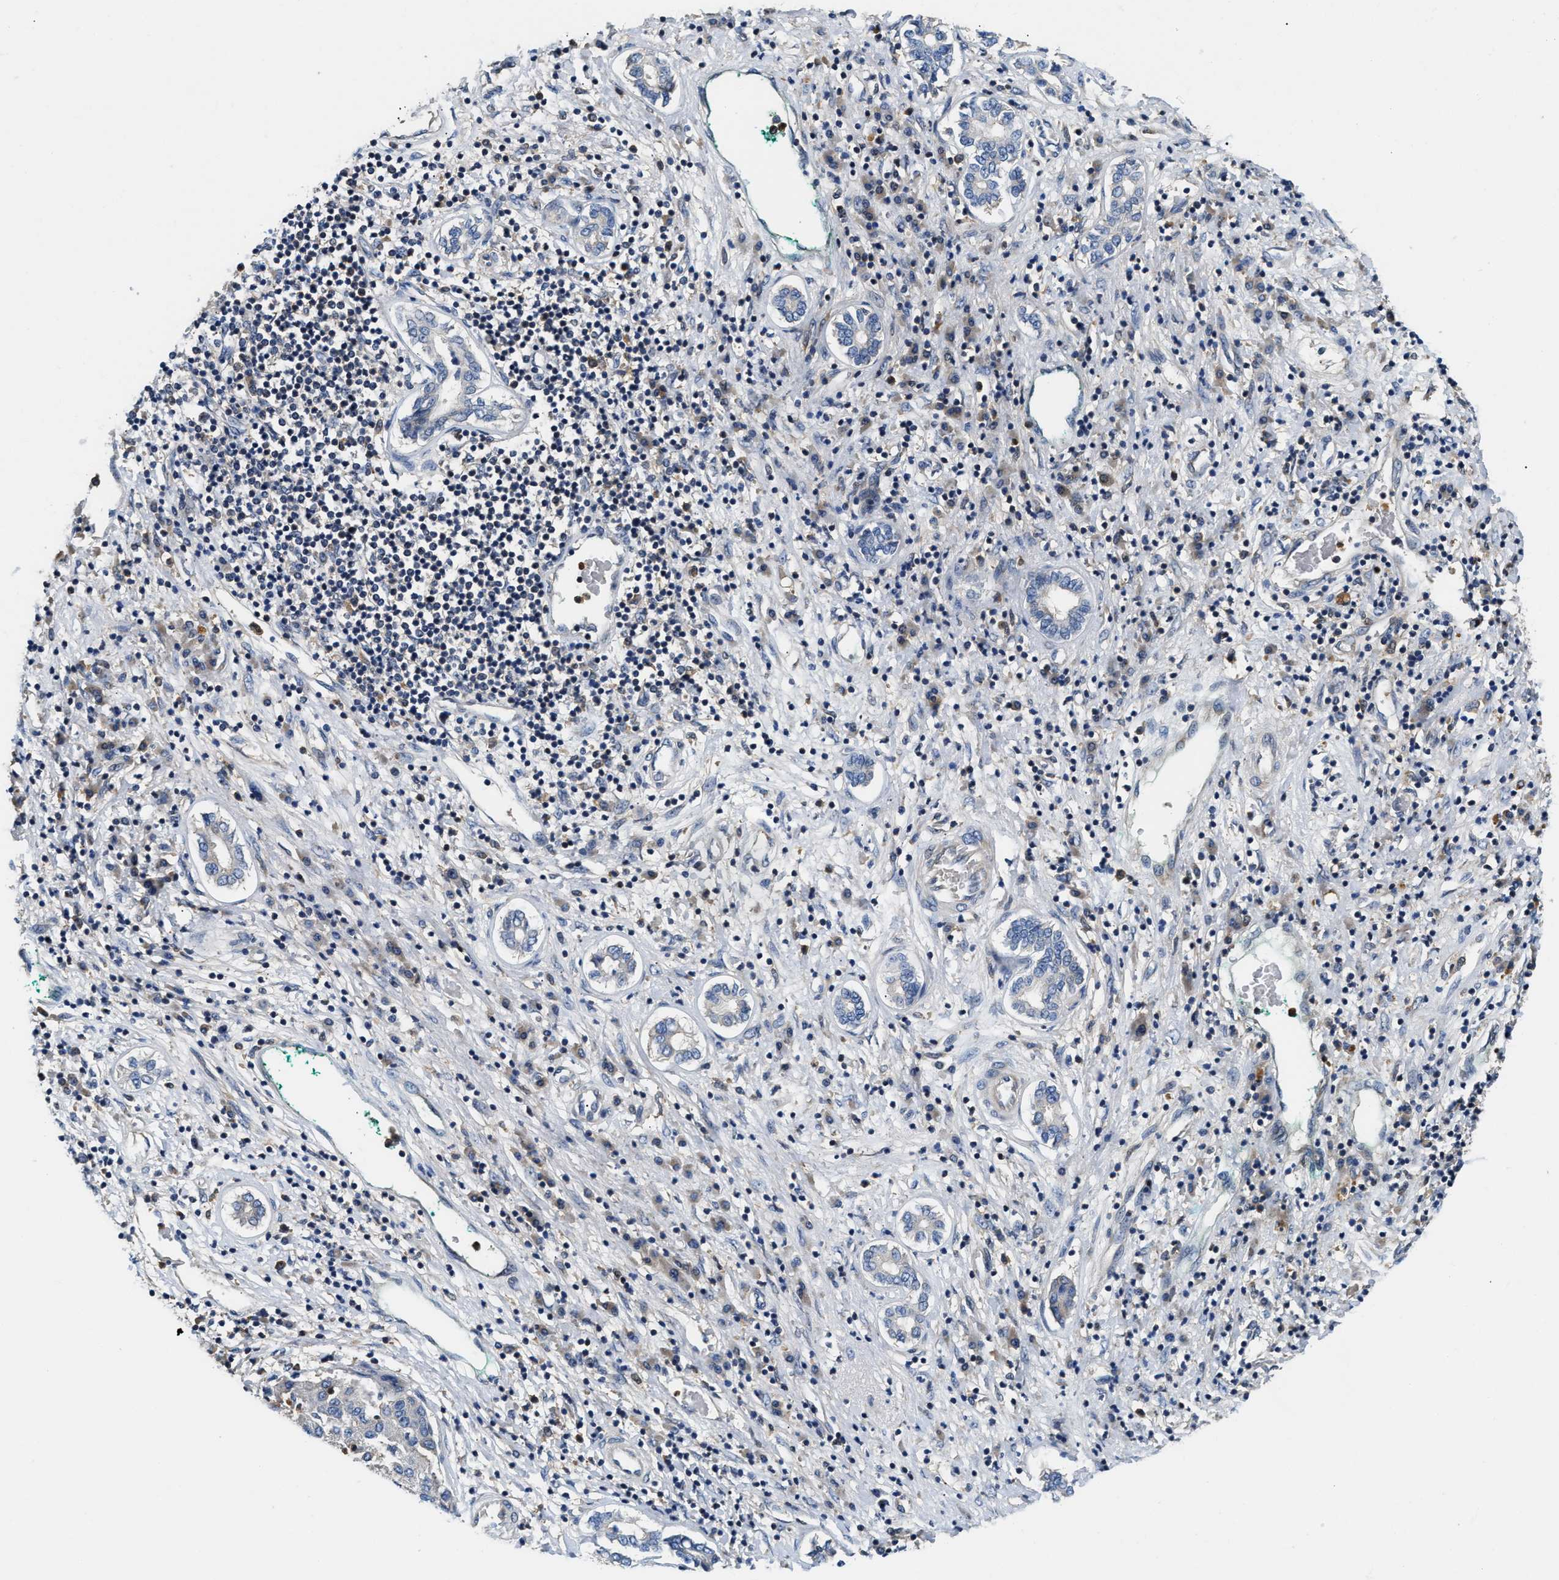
{"staining": {"intensity": "negative", "quantity": "none", "location": "none"}, "tissue": "liver cancer", "cell_type": "Tumor cells", "image_type": "cancer", "snomed": [{"axis": "morphology", "description": "Carcinoma, Hepatocellular, NOS"}, {"axis": "topography", "description": "Liver"}], "caption": "Immunohistochemistry (IHC) of human liver cancer shows no positivity in tumor cells.", "gene": "OSTF1", "patient": {"sex": "male", "age": 65}}